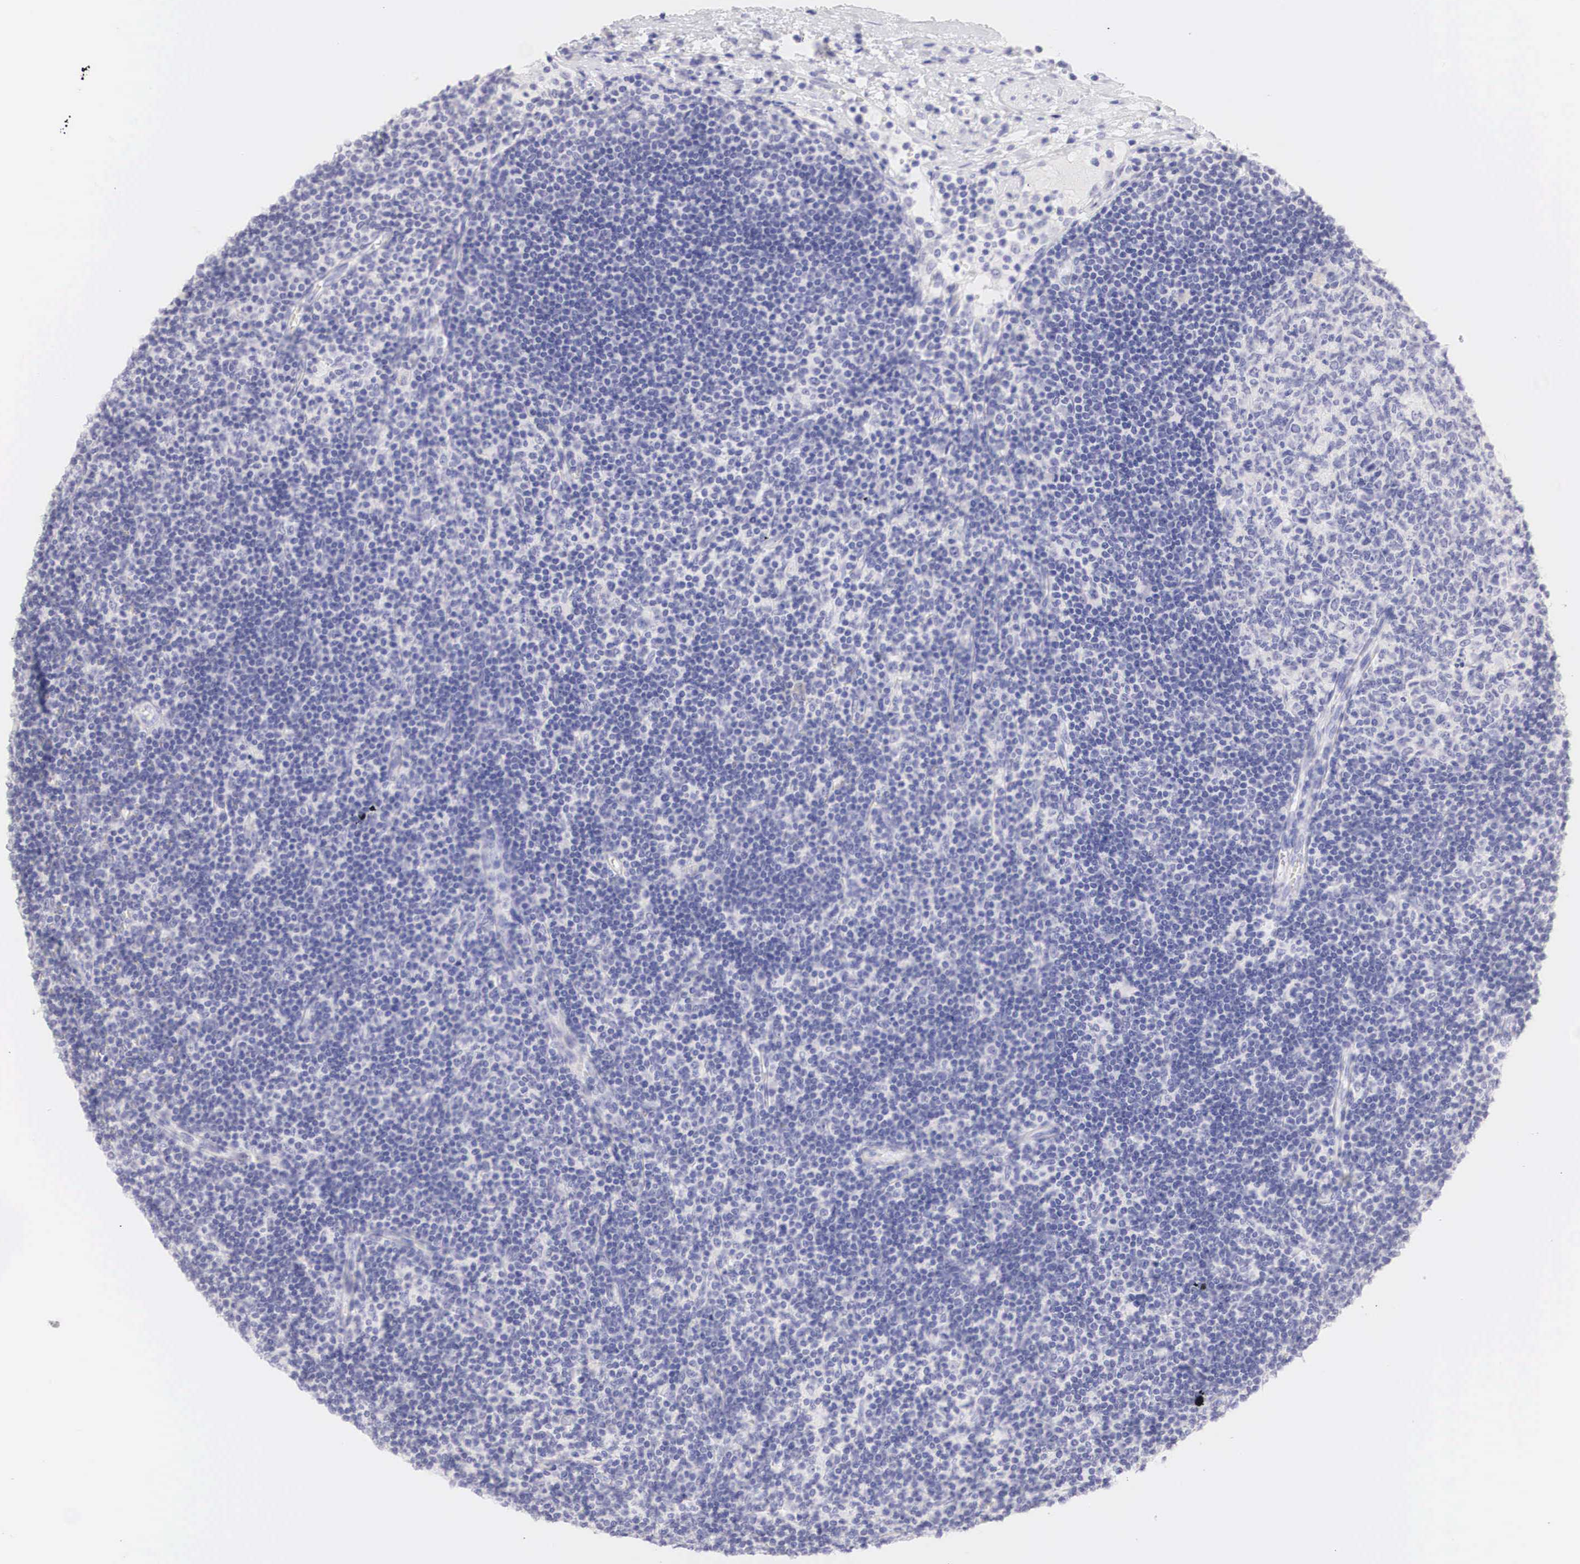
{"staining": {"intensity": "negative", "quantity": "none", "location": "none"}, "tissue": "lymph node", "cell_type": "Germinal center cells", "image_type": "normal", "snomed": [{"axis": "morphology", "description": "Normal tissue, NOS"}, {"axis": "topography", "description": "Lymph node"}], "caption": "Protein analysis of benign lymph node reveals no significant expression in germinal center cells.", "gene": "TYR", "patient": {"sex": "female", "age": 53}}